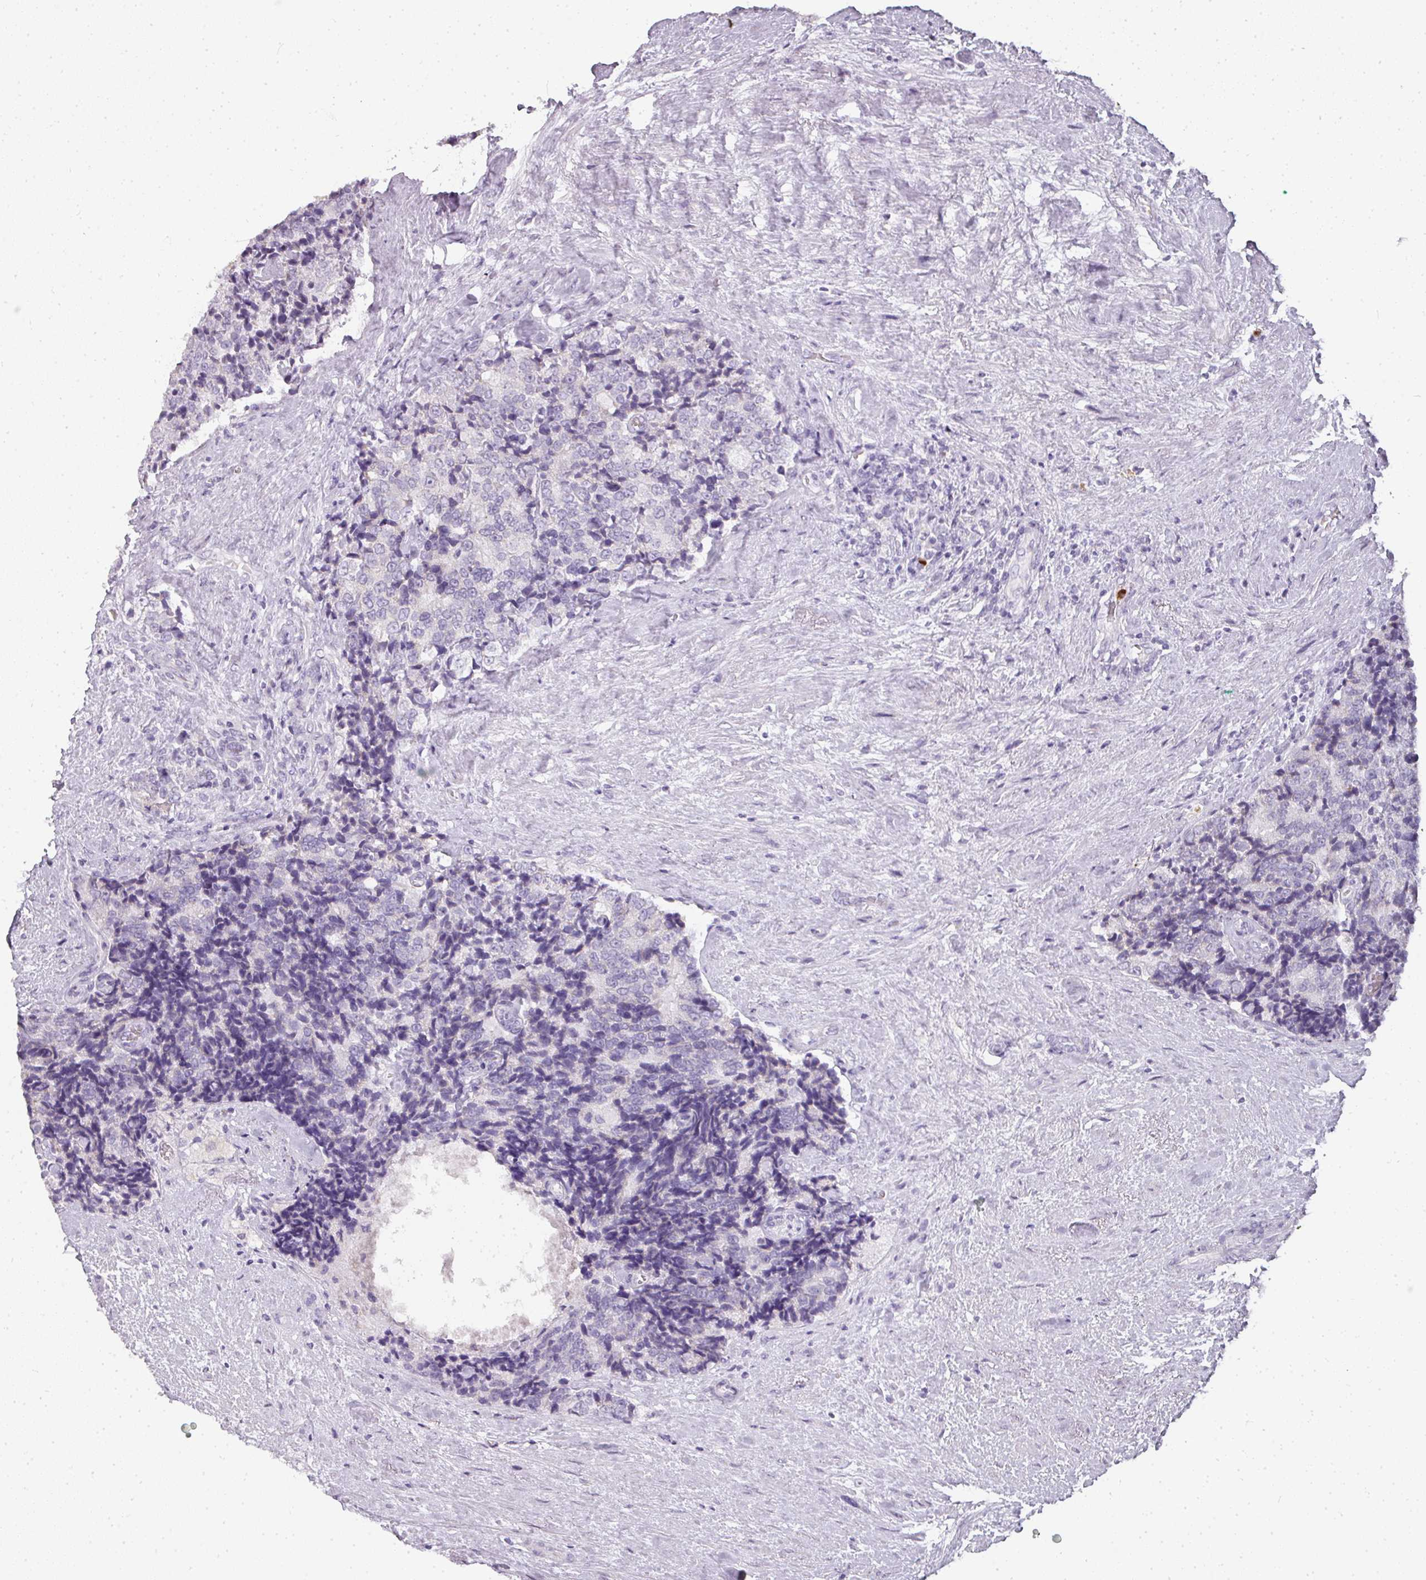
{"staining": {"intensity": "negative", "quantity": "none", "location": "none"}, "tissue": "prostate cancer", "cell_type": "Tumor cells", "image_type": "cancer", "snomed": [{"axis": "morphology", "description": "Adenocarcinoma, High grade"}, {"axis": "topography", "description": "Prostate"}], "caption": "This is an immunohistochemistry image of human prostate cancer (high-grade adenocarcinoma). There is no positivity in tumor cells.", "gene": "CAMP", "patient": {"sex": "male", "age": 70}}